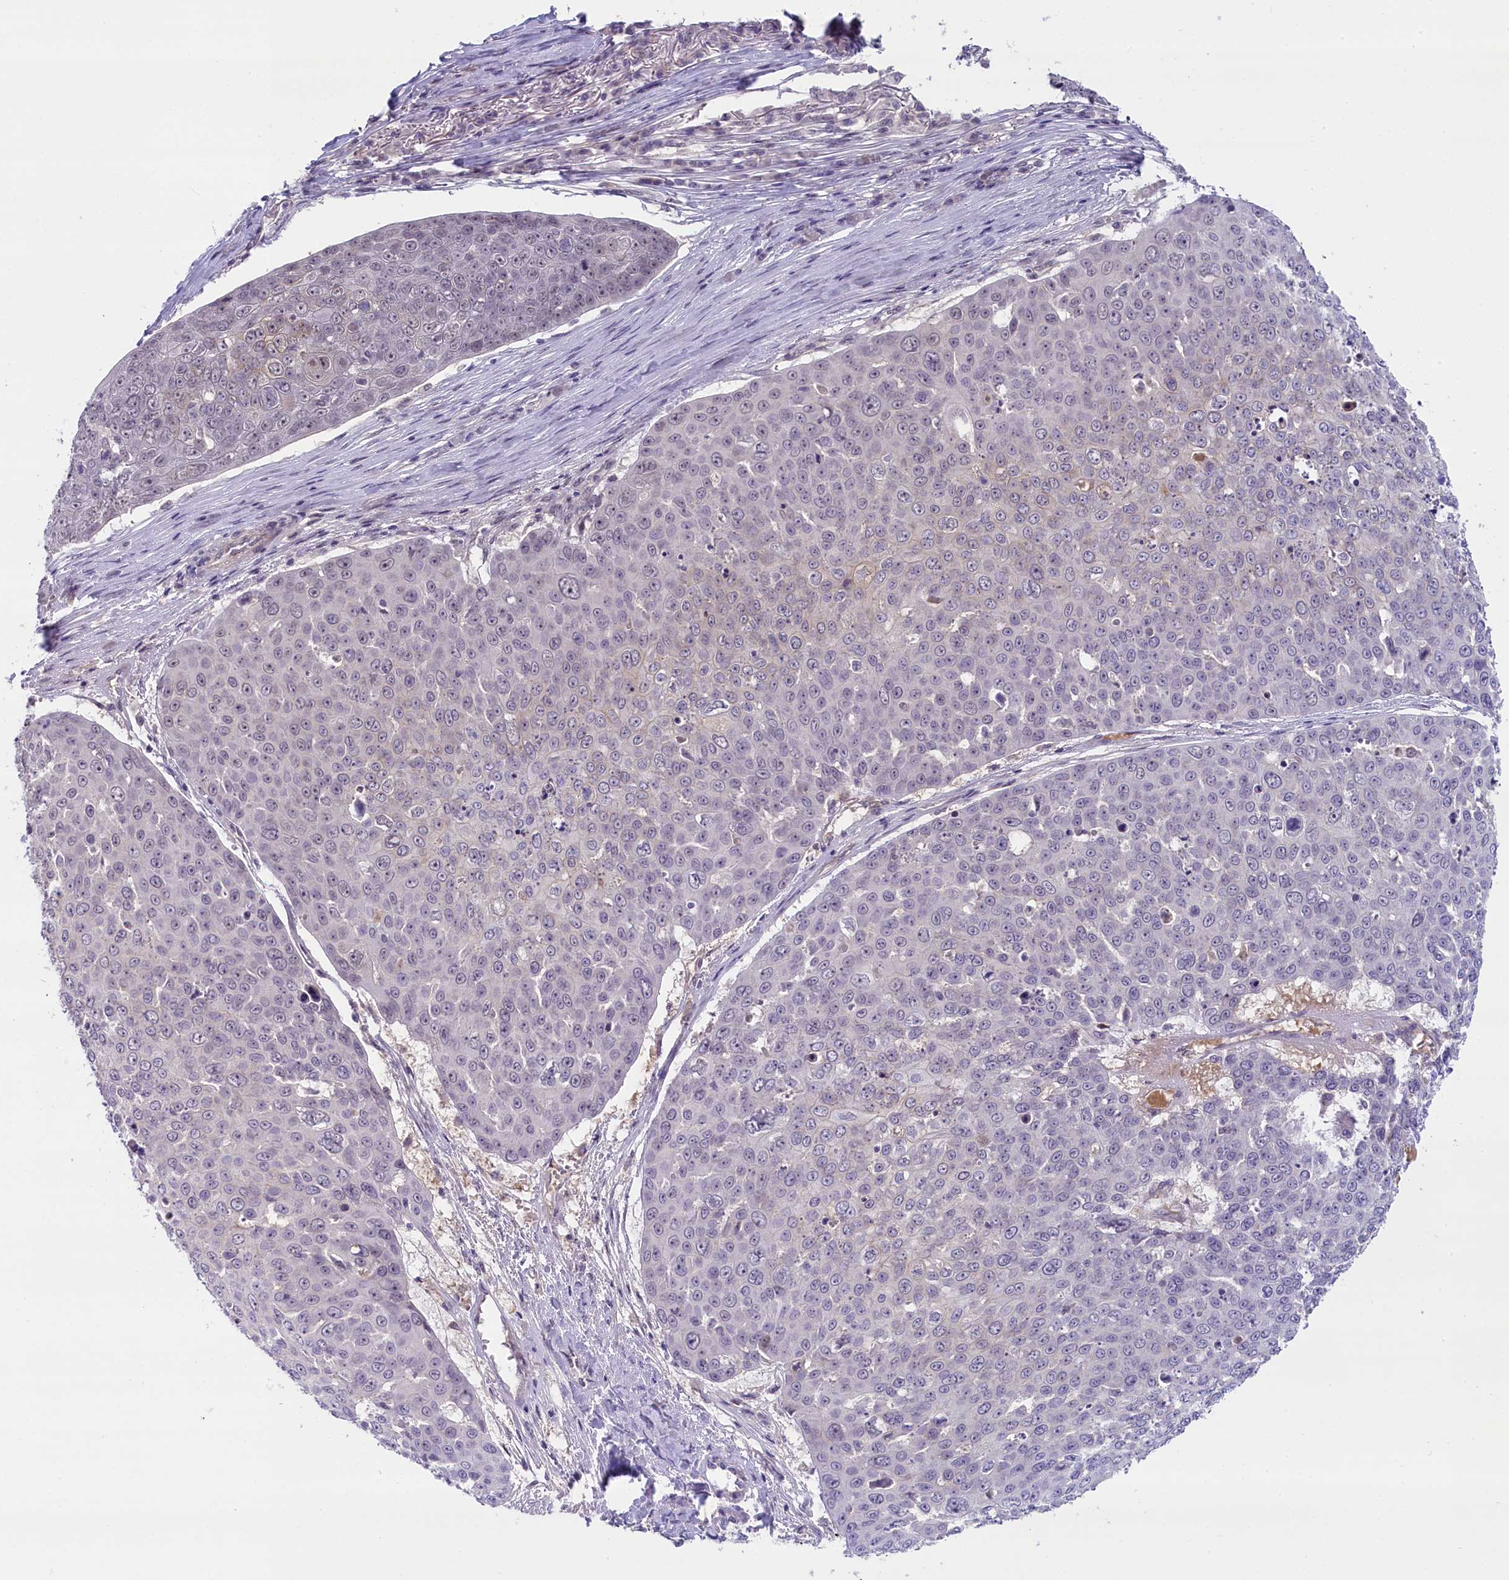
{"staining": {"intensity": "negative", "quantity": "none", "location": "none"}, "tissue": "skin cancer", "cell_type": "Tumor cells", "image_type": "cancer", "snomed": [{"axis": "morphology", "description": "Squamous cell carcinoma, NOS"}, {"axis": "topography", "description": "Skin"}], "caption": "An image of skin cancer stained for a protein demonstrates no brown staining in tumor cells.", "gene": "CRAMP1", "patient": {"sex": "male", "age": 71}}